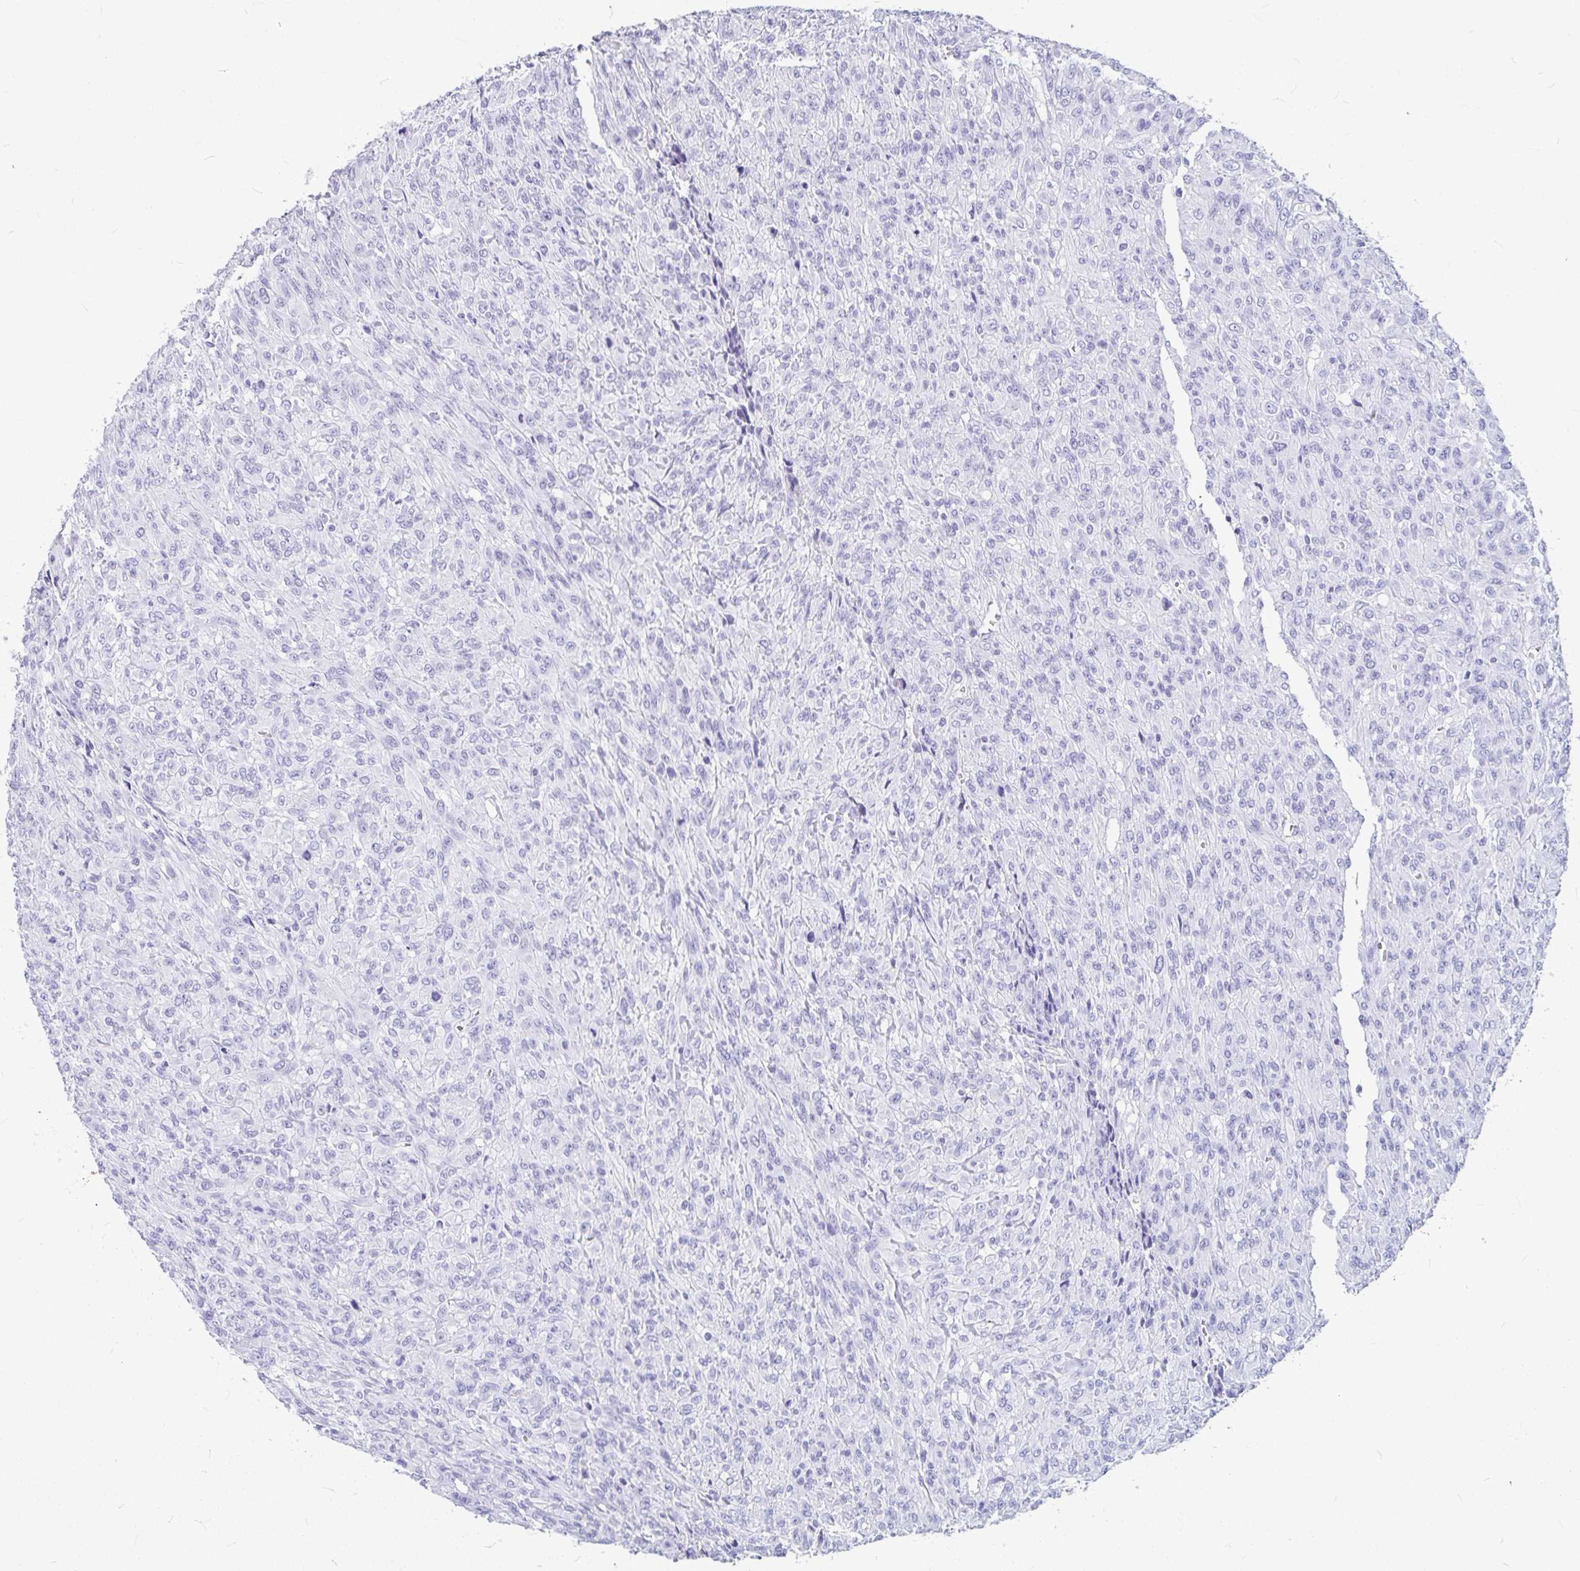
{"staining": {"intensity": "negative", "quantity": "none", "location": "none"}, "tissue": "renal cancer", "cell_type": "Tumor cells", "image_type": "cancer", "snomed": [{"axis": "morphology", "description": "Adenocarcinoma, NOS"}, {"axis": "topography", "description": "Kidney"}], "caption": "A high-resolution photomicrograph shows IHC staining of renal adenocarcinoma, which shows no significant positivity in tumor cells.", "gene": "OR5J2", "patient": {"sex": "male", "age": 58}}